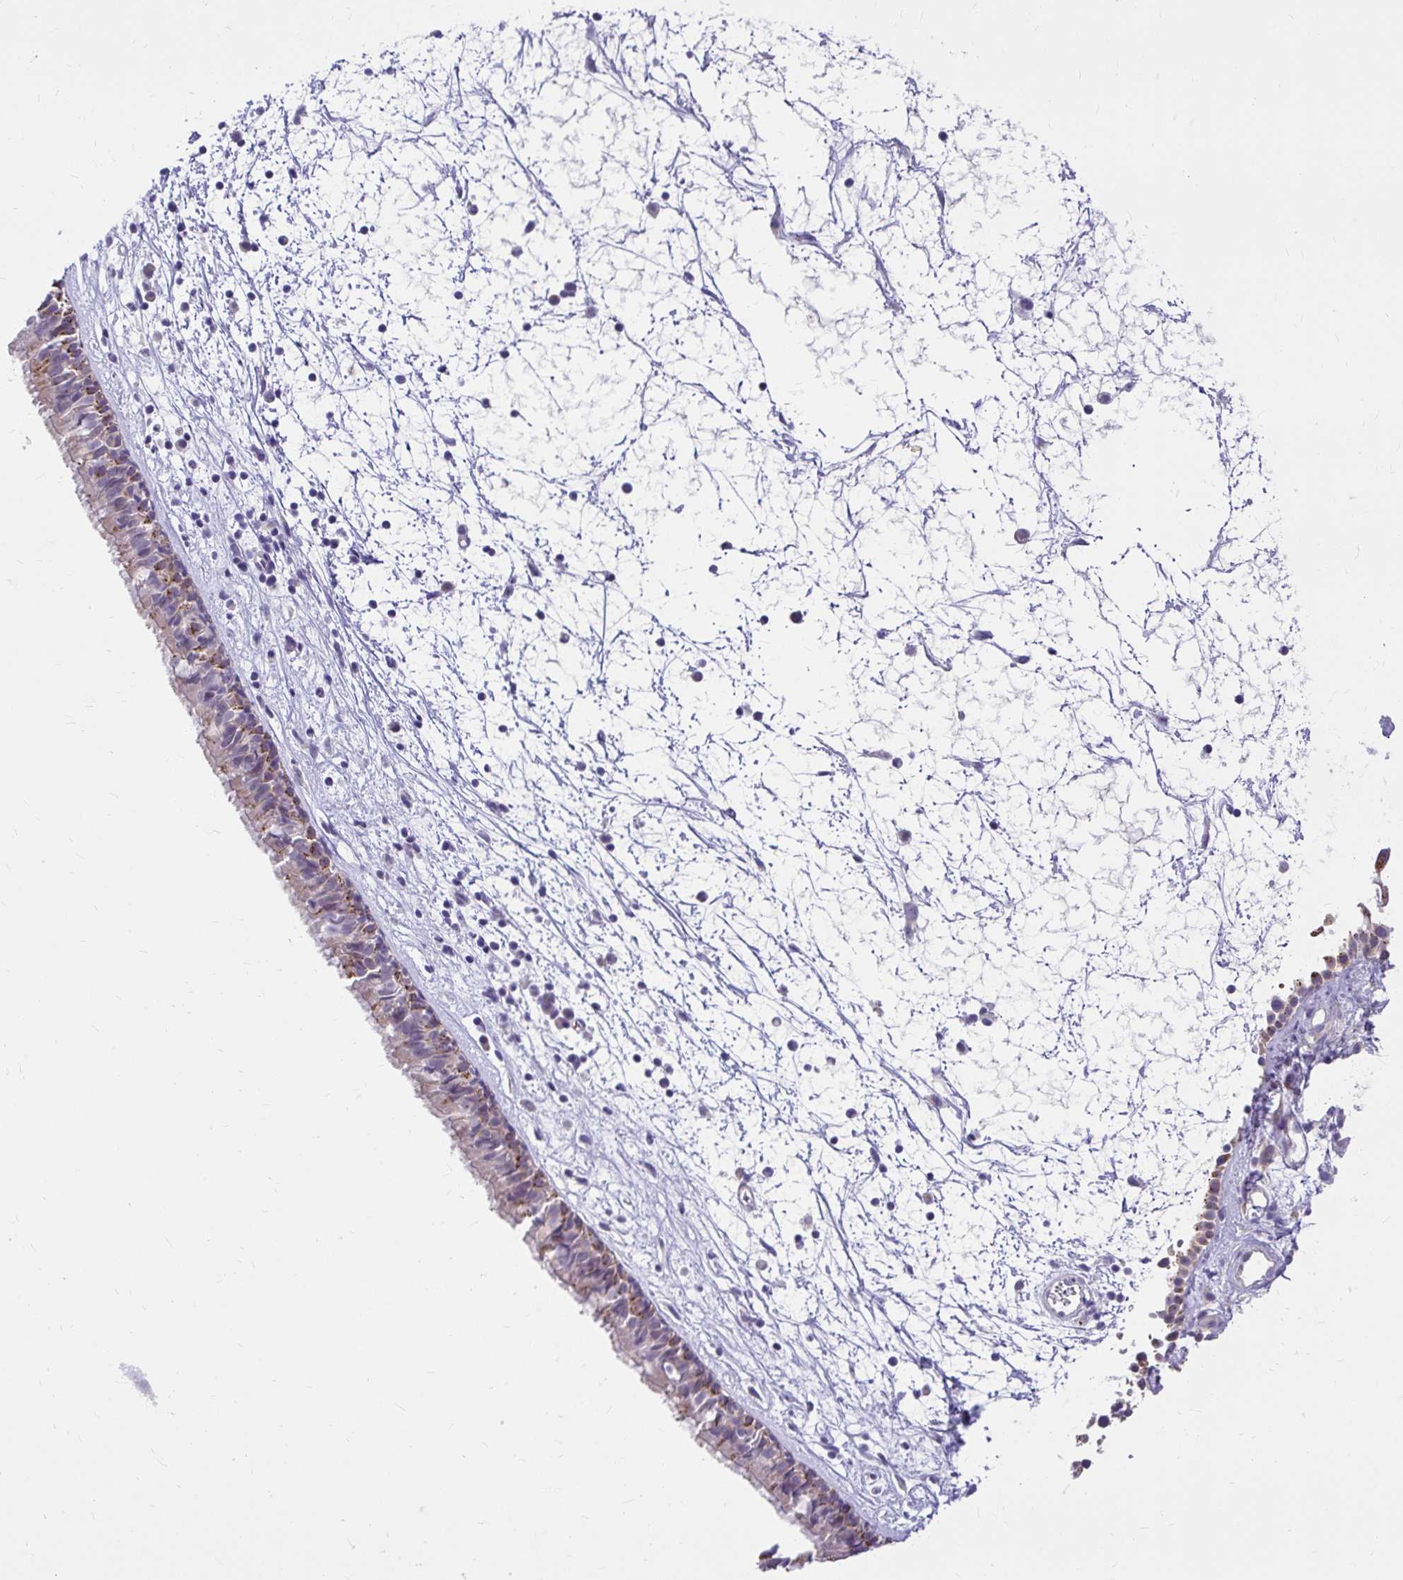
{"staining": {"intensity": "moderate", "quantity": "25%-75%", "location": "cytoplasmic/membranous"}, "tissue": "nasopharynx", "cell_type": "Respiratory epithelial cells", "image_type": "normal", "snomed": [{"axis": "morphology", "description": "Normal tissue, NOS"}, {"axis": "topography", "description": "Nasopharynx"}], "caption": "Brown immunohistochemical staining in unremarkable nasopharynx shows moderate cytoplasmic/membranous staining in approximately 25%-75% of respiratory epithelial cells.", "gene": "PKN3", "patient": {"sex": "male", "age": 24}}